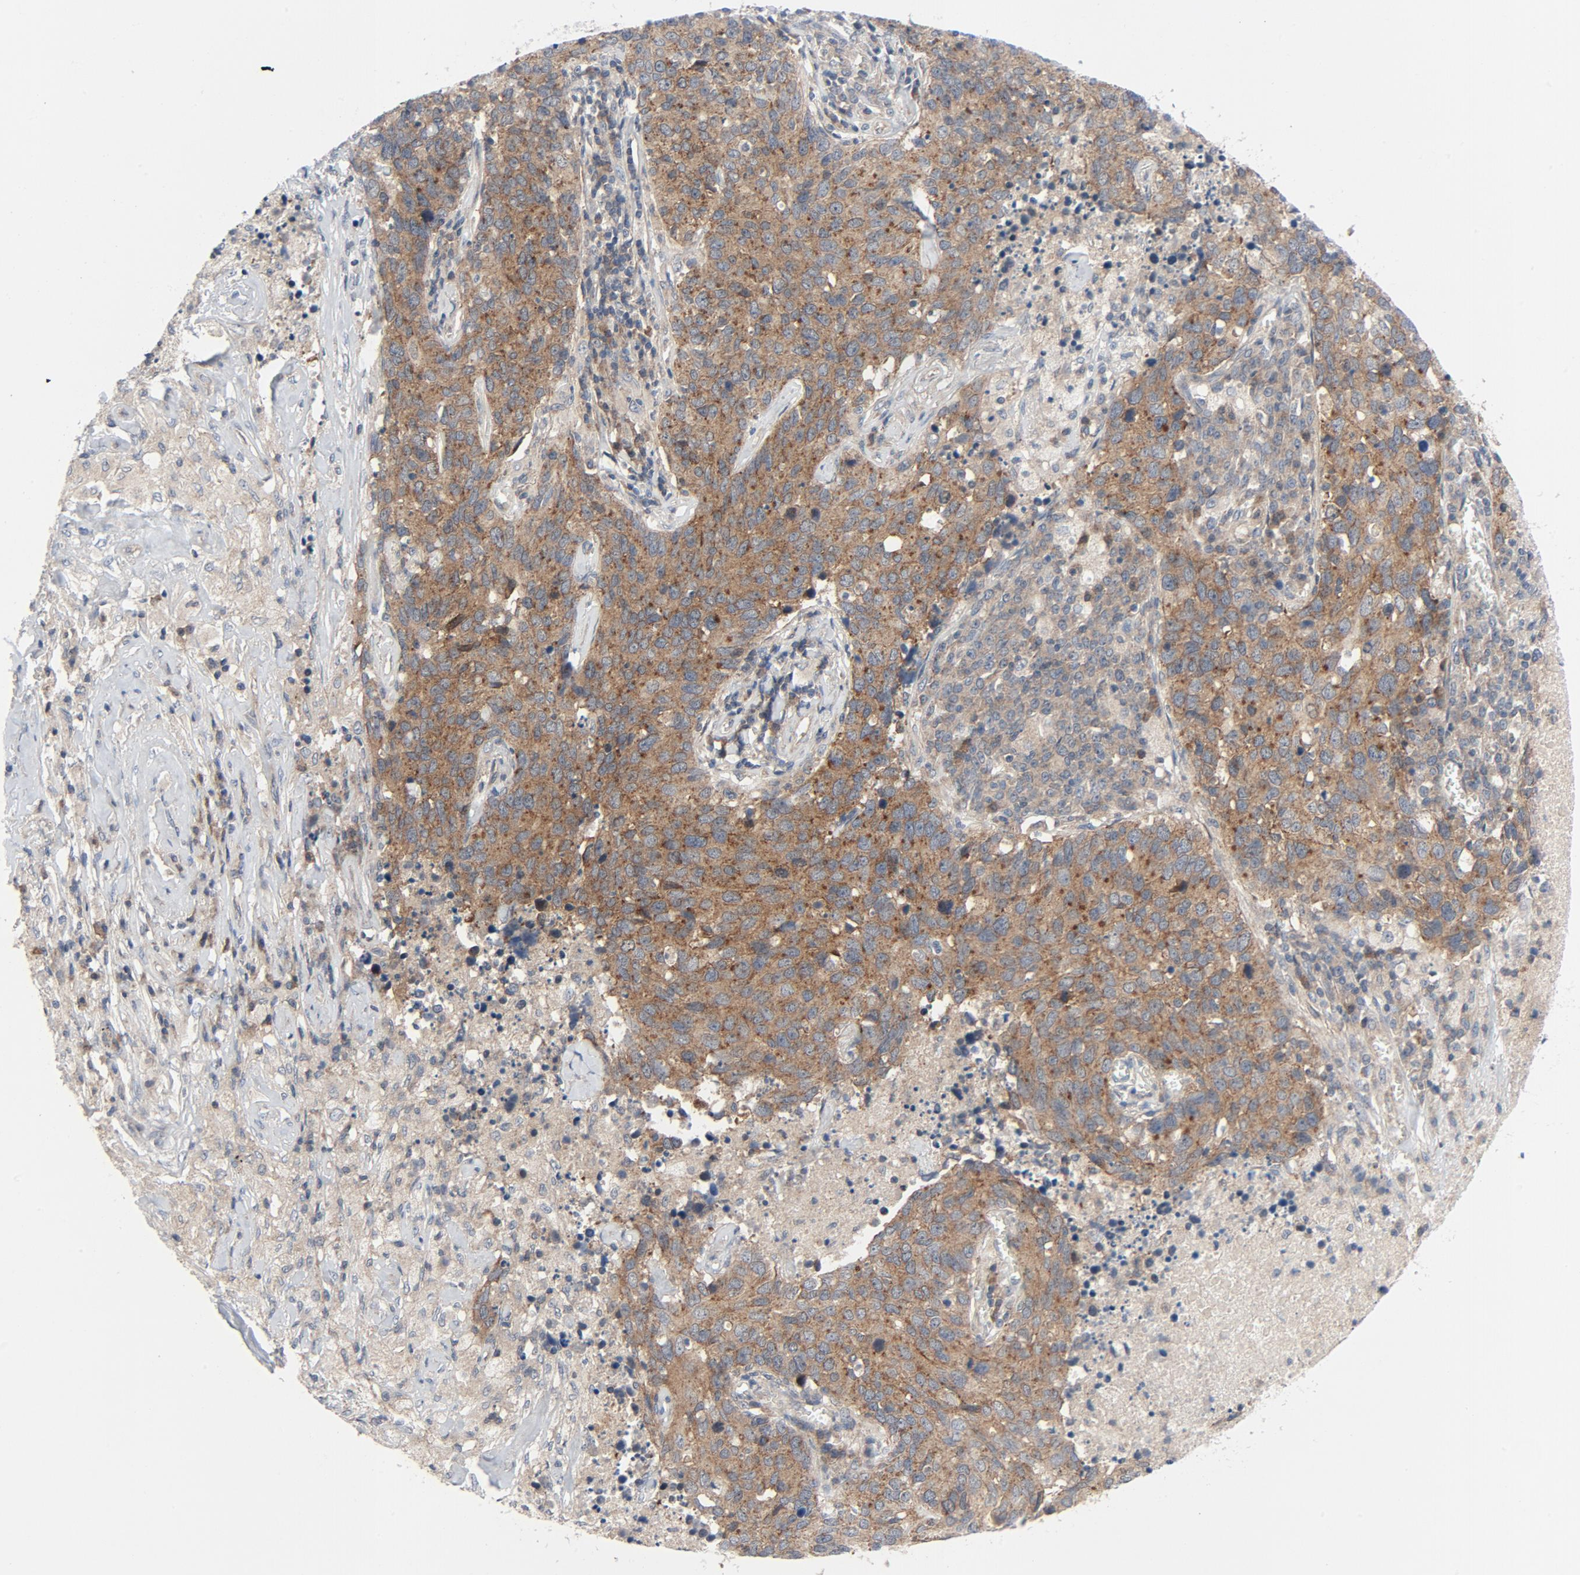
{"staining": {"intensity": "moderate", "quantity": ">75%", "location": "cytoplasmic/membranous"}, "tissue": "lung cancer", "cell_type": "Tumor cells", "image_type": "cancer", "snomed": [{"axis": "morphology", "description": "Neoplasm, malignant, NOS"}, {"axis": "topography", "description": "Lung"}], "caption": "Protein expression analysis of lung malignant neoplasm displays moderate cytoplasmic/membranous staining in approximately >75% of tumor cells. The protein is stained brown, and the nuclei are stained in blue (DAB IHC with brightfield microscopy, high magnification).", "gene": "TSG101", "patient": {"sex": "female", "age": 76}}